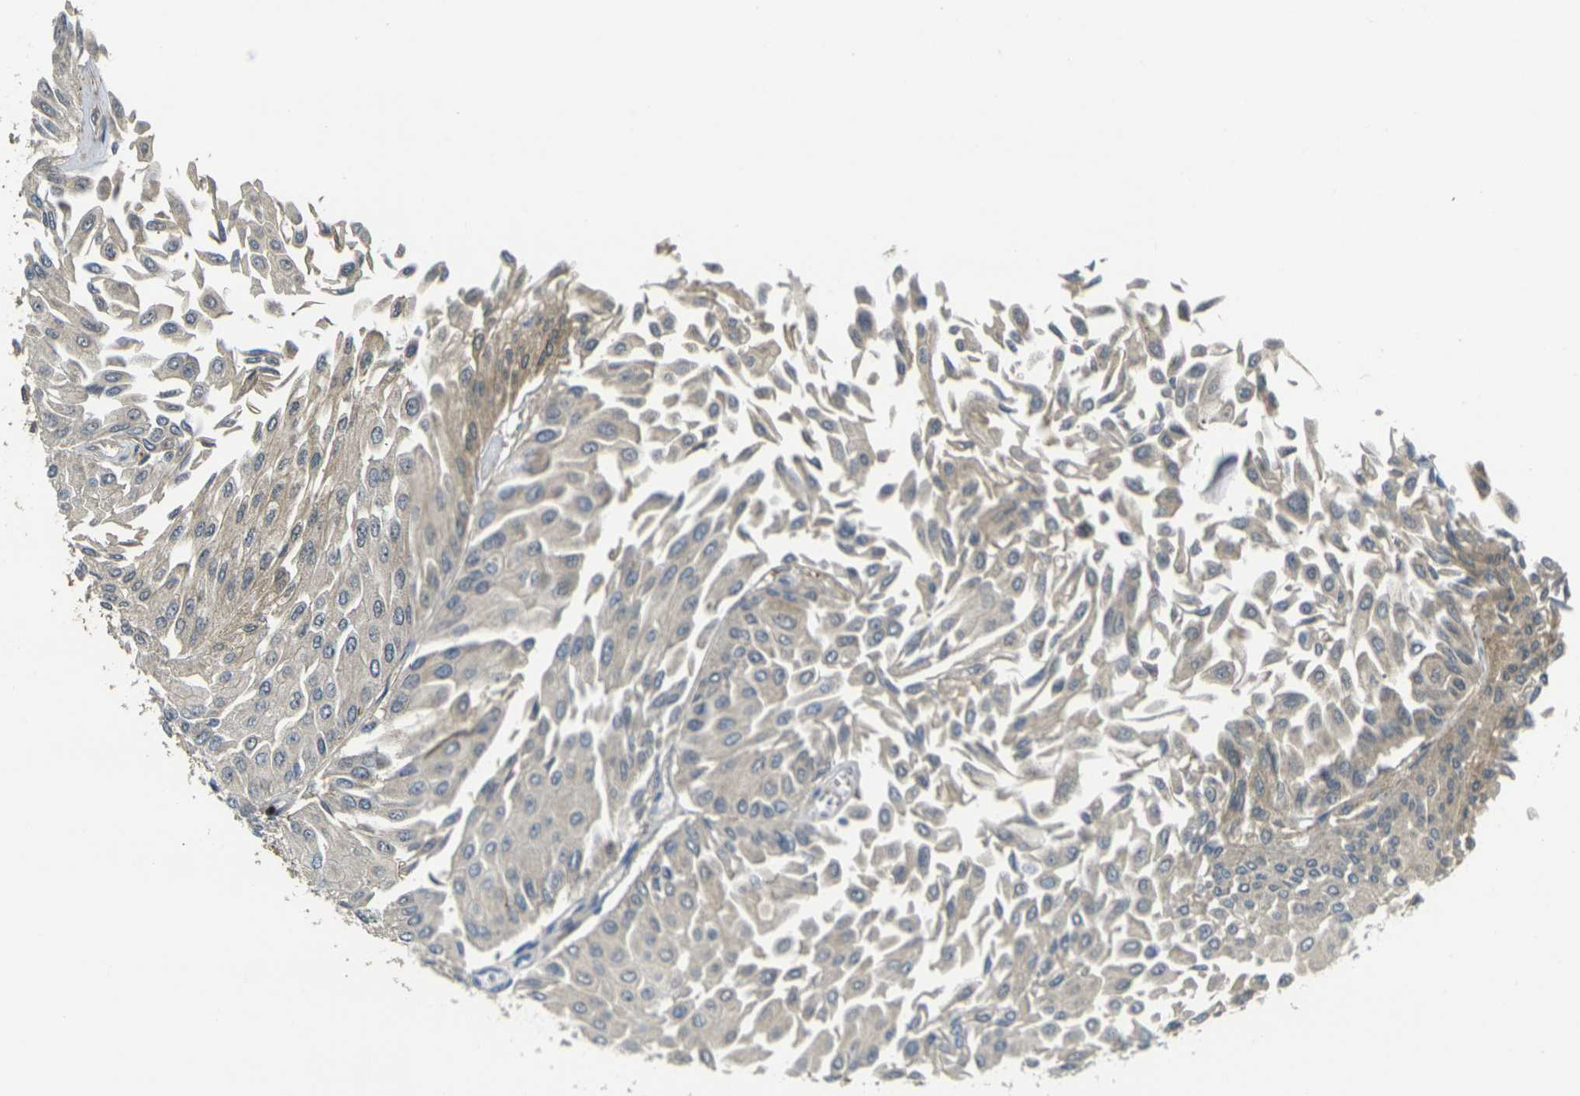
{"staining": {"intensity": "weak", "quantity": ">75%", "location": "cytoplasmic/membranous"}, "tissue": "urothelial cancer", "cell_type": "Tumor cells", "image_type": "cancer", "snomed": [{"axis": "morphology", "description": "Urothelial carcinoma, Low grade"}, {"axis": "topography", "description": "Urinary bladder"}], "caption": "Human urothelial cancer stained with a protein marker exhibits weak staining in tumor cells.", "gene": "PIGL", "patient": {"sex": "male", "age": 67}}